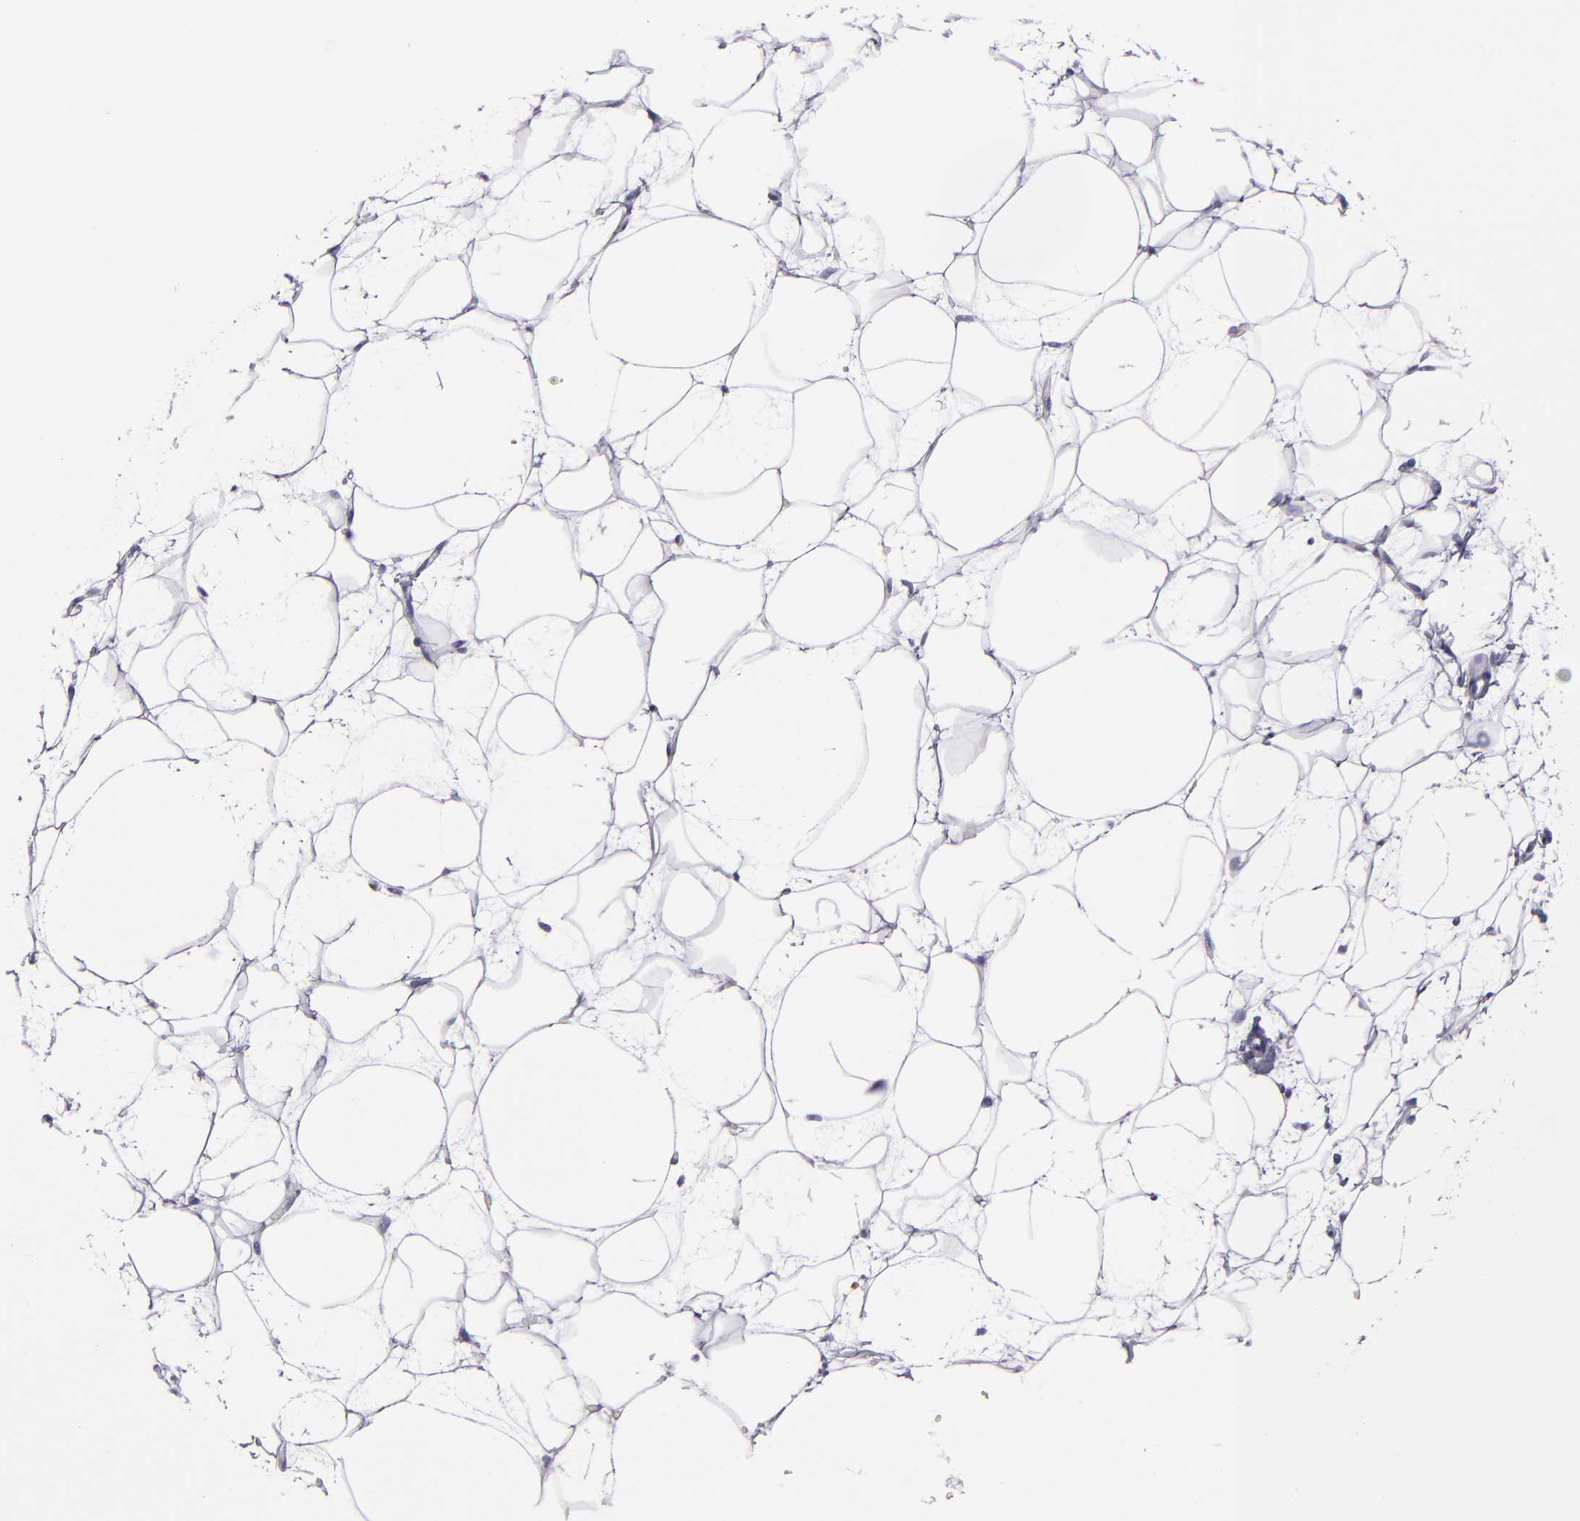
{"staining": {"intensity": "negative", "quantity": "none", "location": "none"}, "tissue": "breast", "cell_type": "Adipocytes", "image_type": "normal", "snomed": [{"axis": "morphology", "description": "Normal tissue, NOS"}, {"axis": "topography", "description": "Breast"}], "caption": "Protein analysis of unremarkable breast exhibits no significant positivity in adipocytes. Nuclei are stained in blue.", "gene": "CR2", "patient": {"sex": "female", "age": 23}}